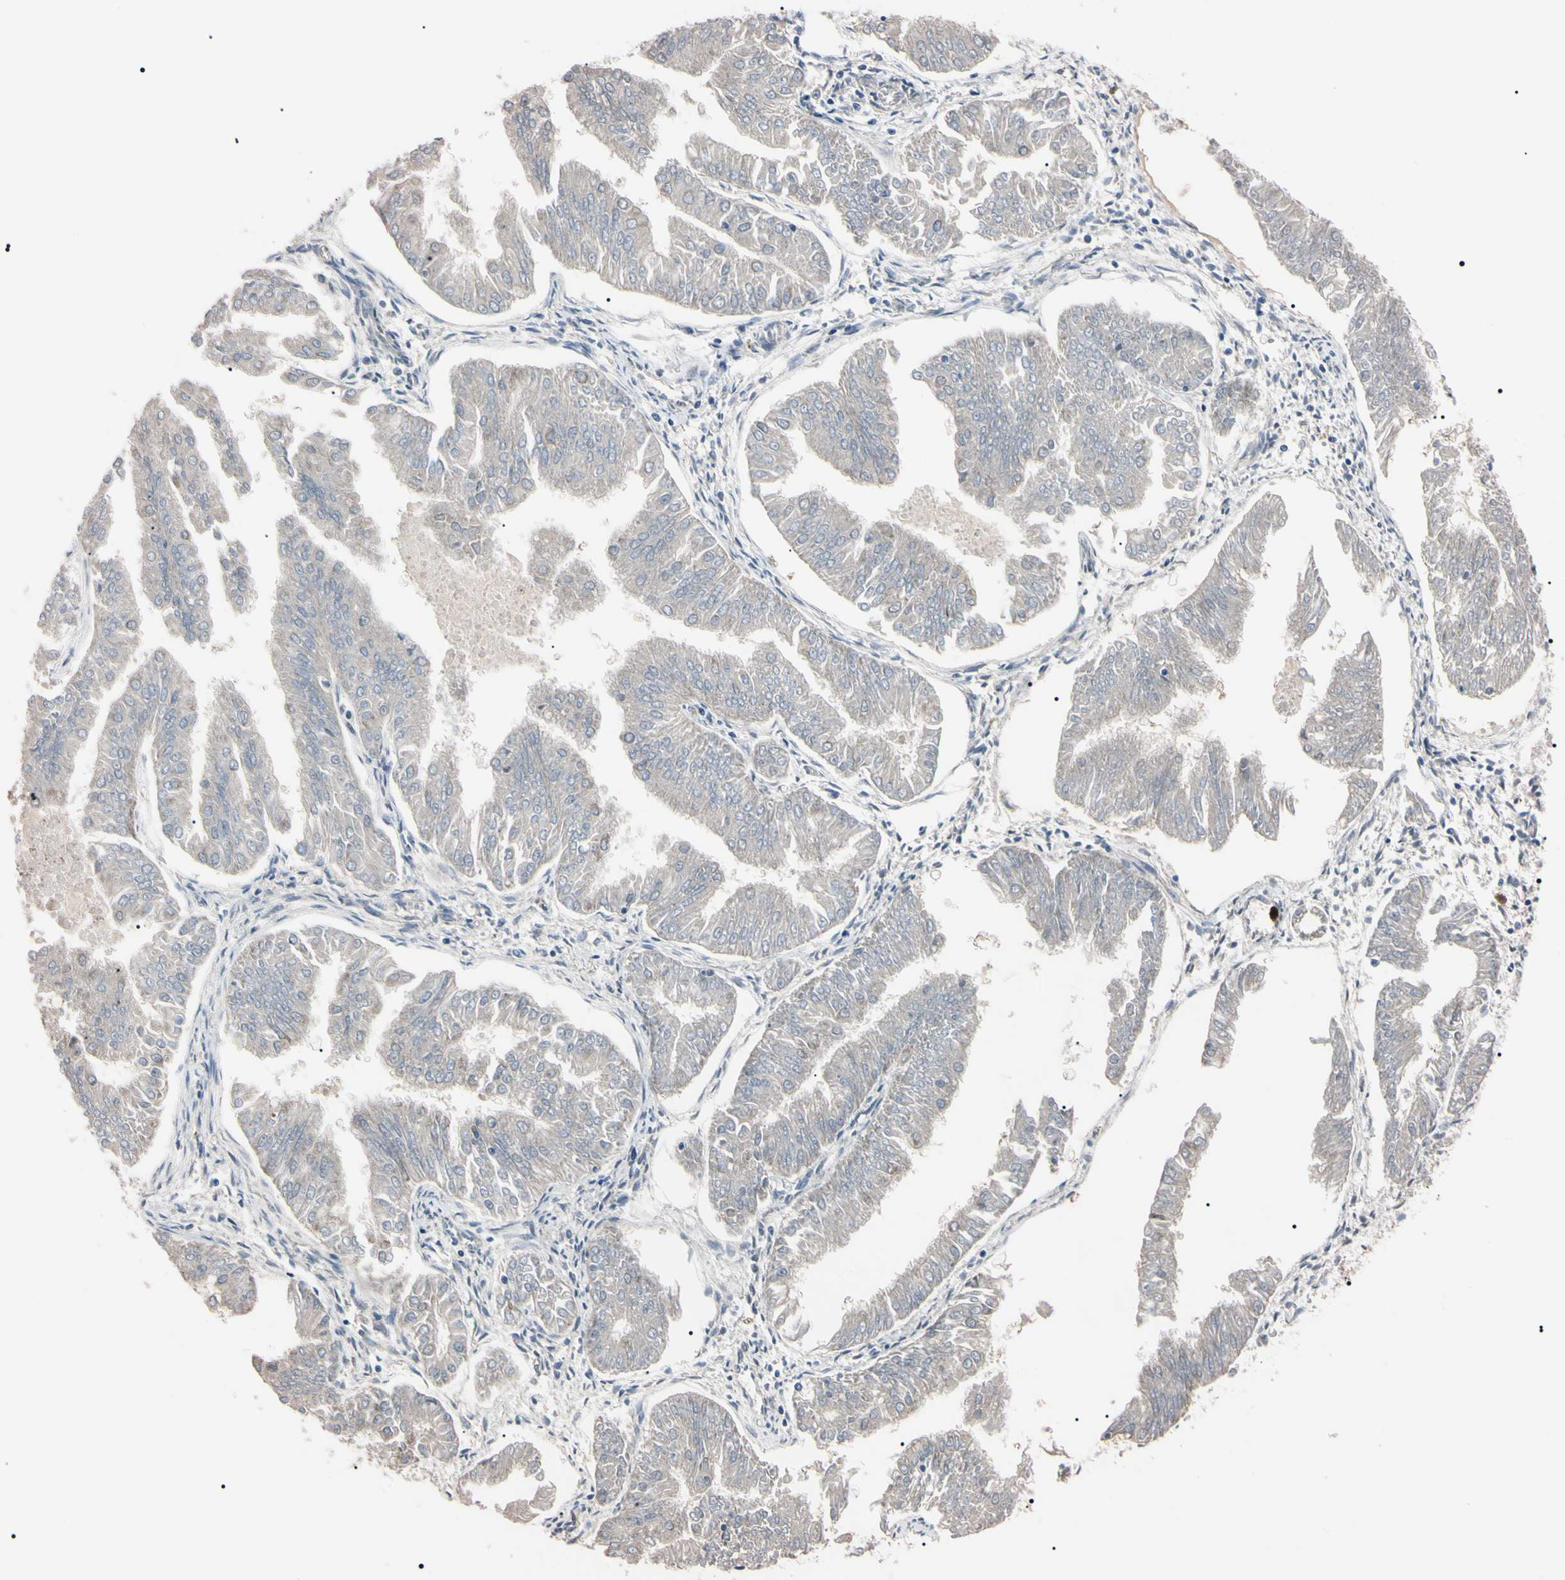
{"staining": {"intensity": "weak", "quantity": ">75%", "location": "cytoplasmic/membranous"}, "tissue": "endometrial cancer", "cell_type": "Tumor cells", "image_type": "cancer", "snomed": [{"axis": "morphology", "description": "Adenocarcinoma, NOS"}, {"axis": "topography", "description": "Endometrium"}], "caption": "Brown immunohistochemical staining in human adenocarcinoma (endometrial) reveals weak cytoplasmic/membranous staining in approximately >75% of tumor cells.", "gene": "TRAF5", "patient": {"sex": "female", "age": 53}}